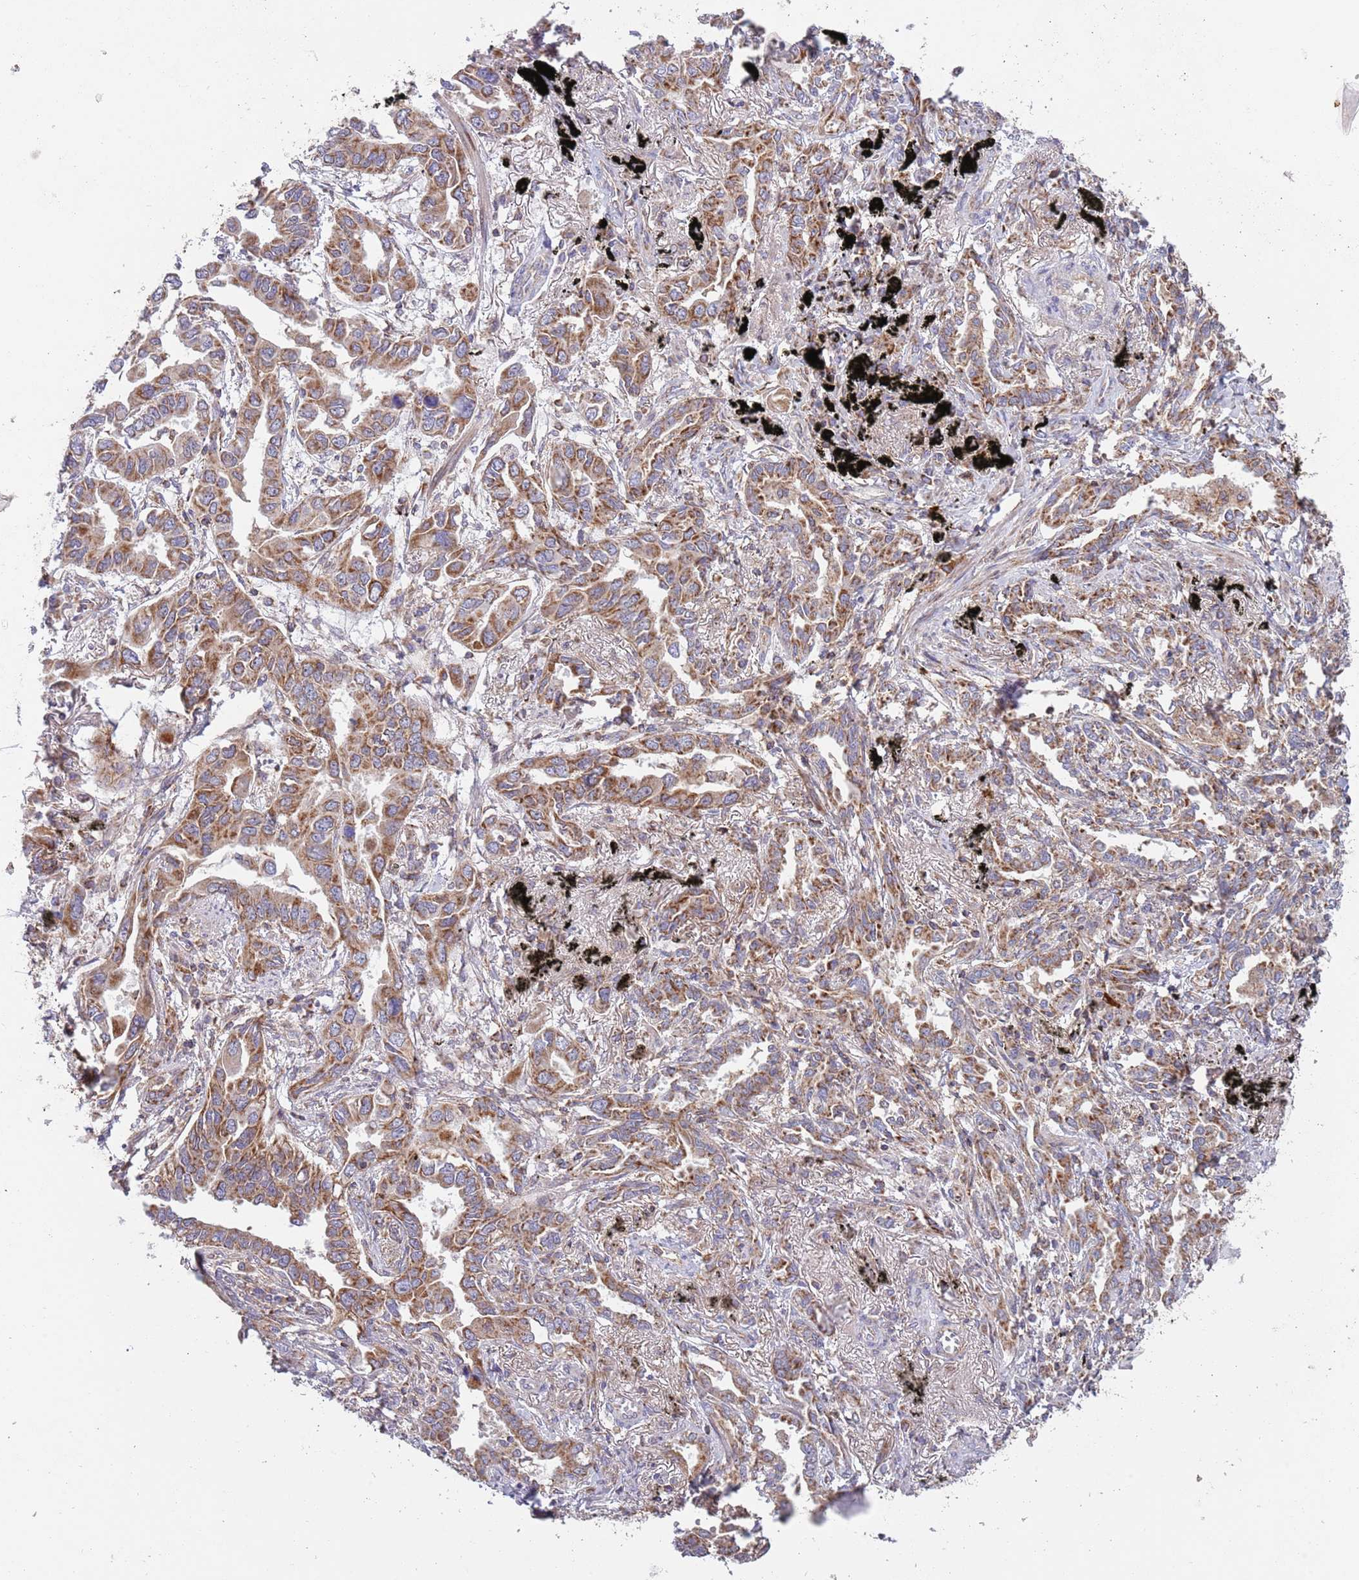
{"staining": {"intensity": "moderate", "quantity": ">75%", "location": "cytoplasmic/membranous"}, "tissue": "lung cancer", "cell_type": "Tumor cells", "image_type": "cancer", "snomed": [{"axis": "morphology", "description": "Adenocarcinoma, NOS"}, {"axis": "topography", "description": "Lung"}], "caption": "Lung cancer (adenocarcinoma) tissue displays moderate cytoplasmic/membranous positivity in approximately >75% of tumor cells", "gene": "IRS4", "patient": {"sex": "male", "age": 67}}